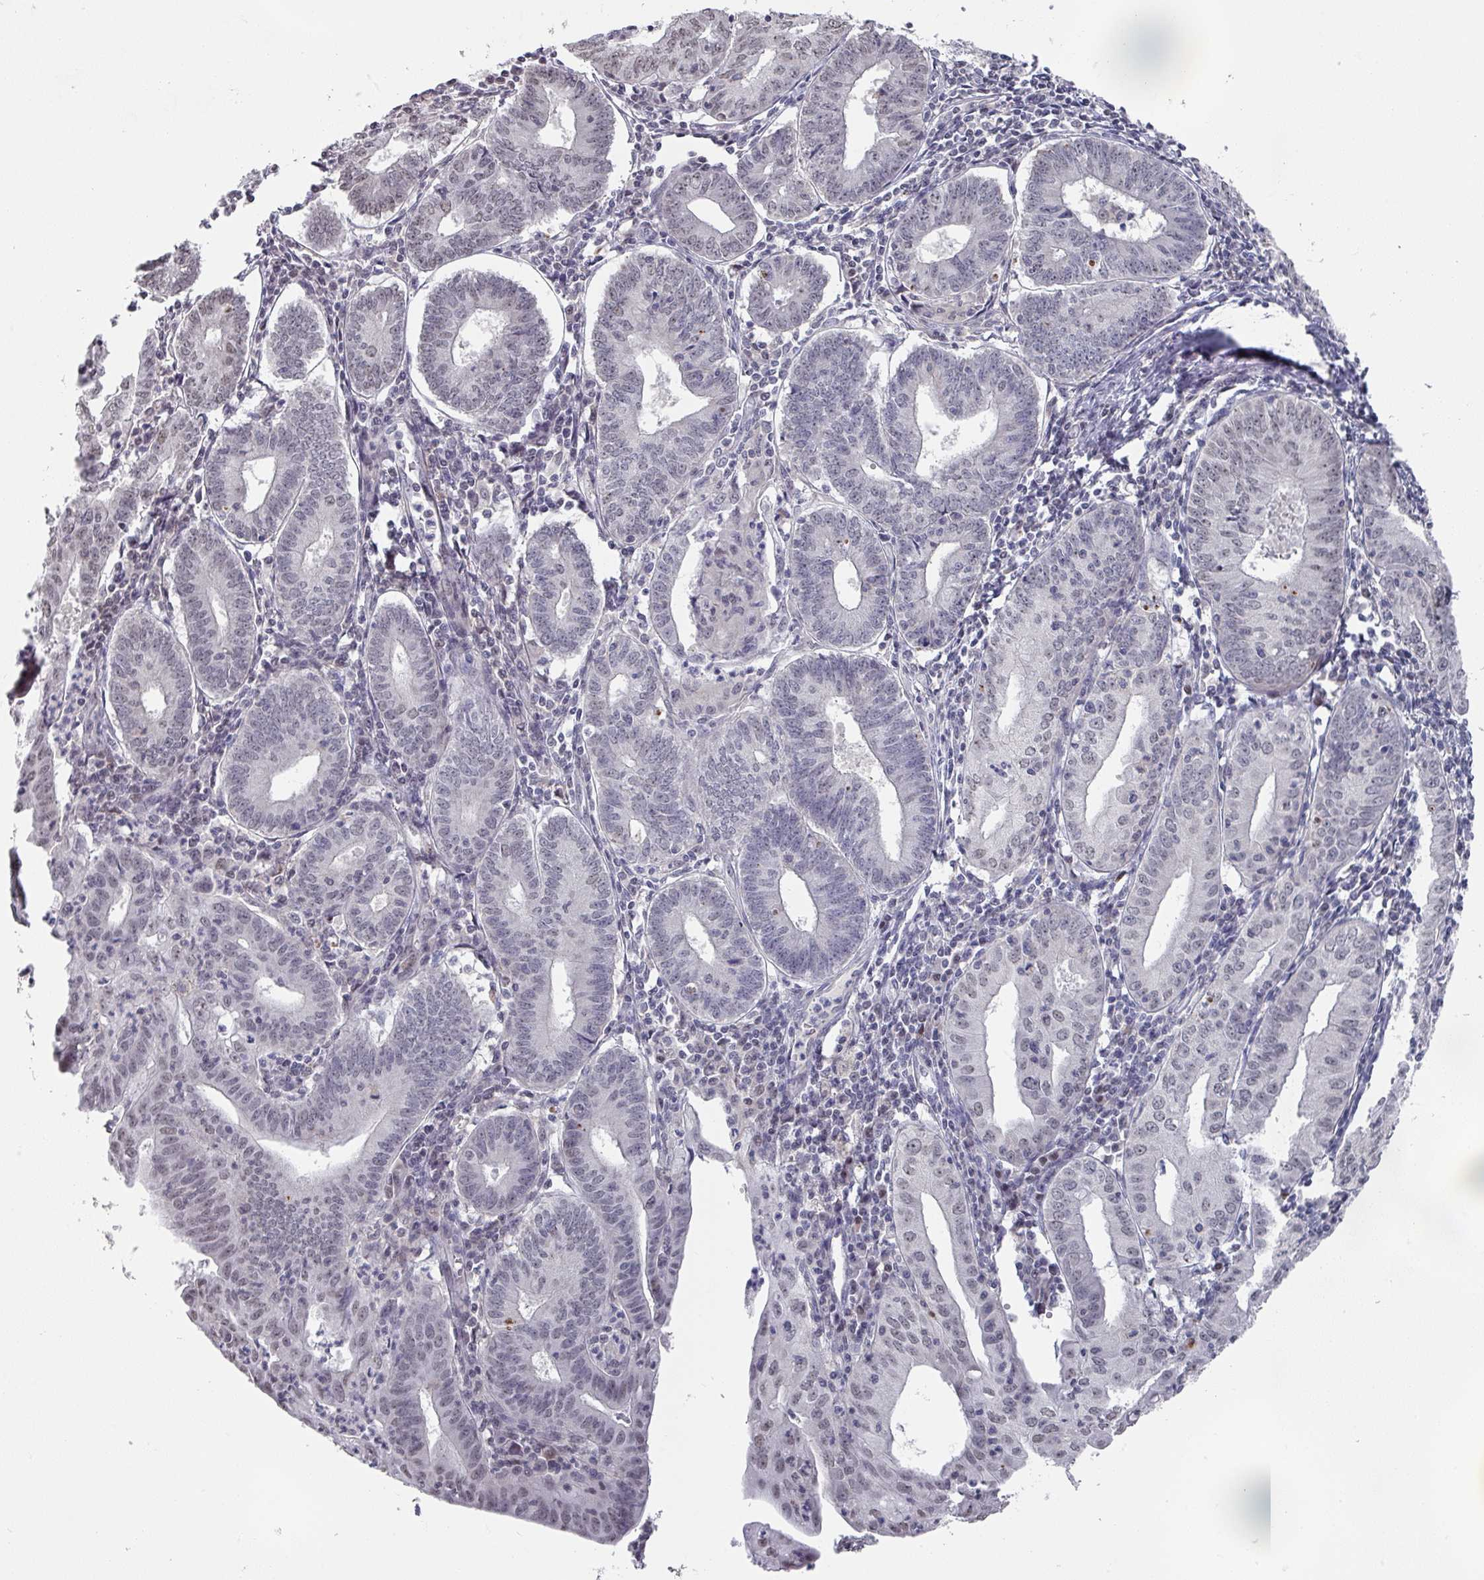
{"staining": {"intensity": "negative", "quantity": "none", "location": "none"}, "tissue": "endometrial cancer", "cell_type": "Tumor cells", "image_type": "cancer", "snomed": [{"axis": "morphology", "description": "Adenocarcinoma, NOS"}, {"axis": "topography", "description": "Endometrium"}], "caption": "An immunohistochemistry histopathology image of endometrial cancer (adenocarcinoma) is shown. There is no staining in tumor cells of endometrial cancer (adenocarcinoma). (DAB (3,3'-diaminobenzidine) IHC with hematoxylin counter stain).", "gene": "ZNF654", "patient": {"sex": "female", "age": 60}}